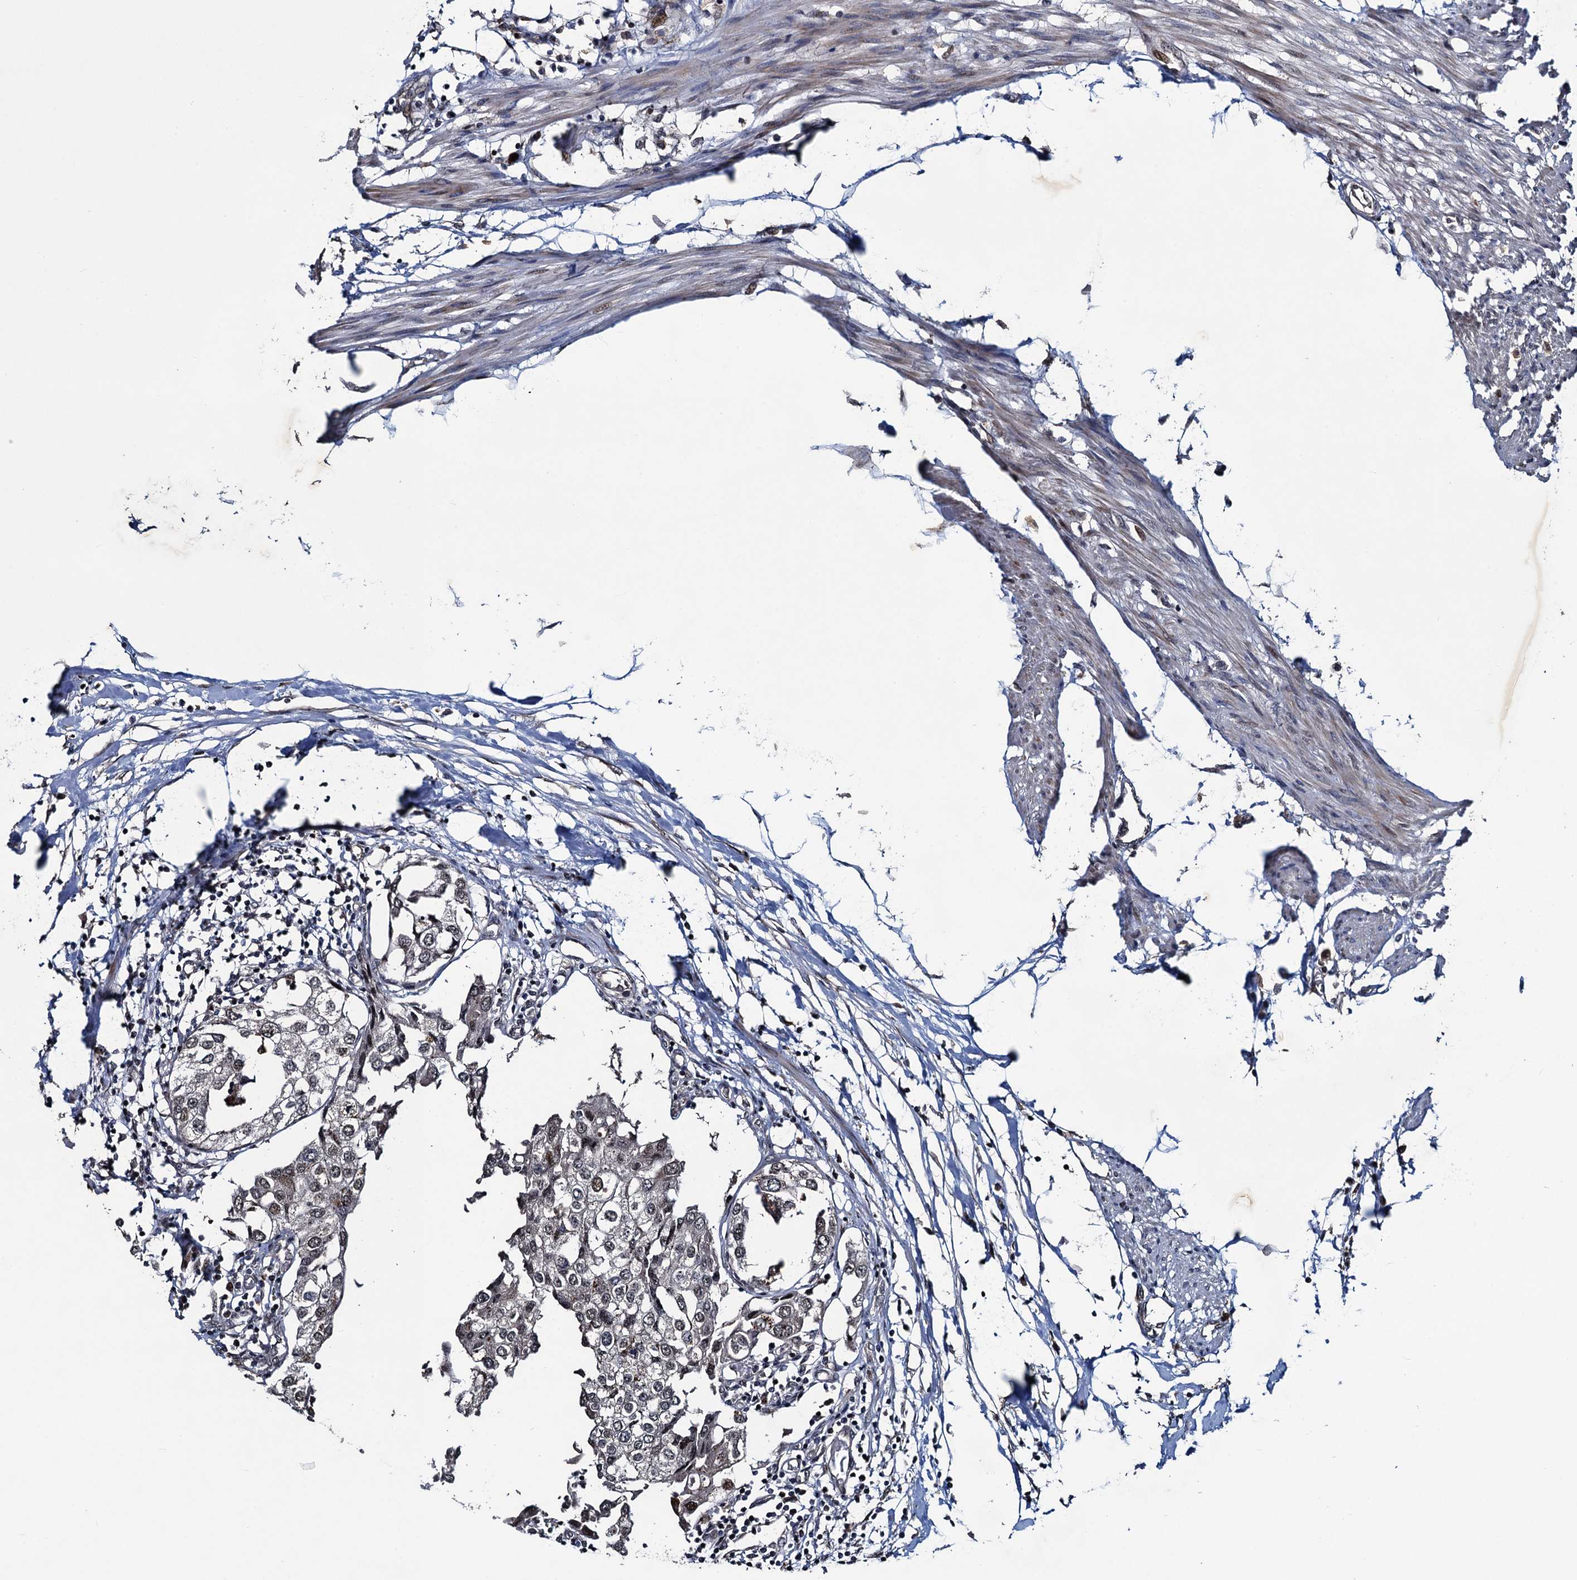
{"staining": {"intensity": "weak", "quantity": "<25%", "location": "nuclear"}, "tissue": "urothelial cancer", "cell_type": "Tumor cells", "image_type": "cancer", "snomed": [{"axis": "morphology", "description": "Urothelial carcinoma, High grade"}, {"axis": "topography", "description": "Urinary bladder"}], "caption": "IHC photomicrograph of neoplastic tissue: urothelial cancer stained with DAB (3,3'-diaminobenzidine) exhibits no significant protein staining in tumor cells.", "gene": "ATOSA", "patient": {"sex": "male", "age": 64}}